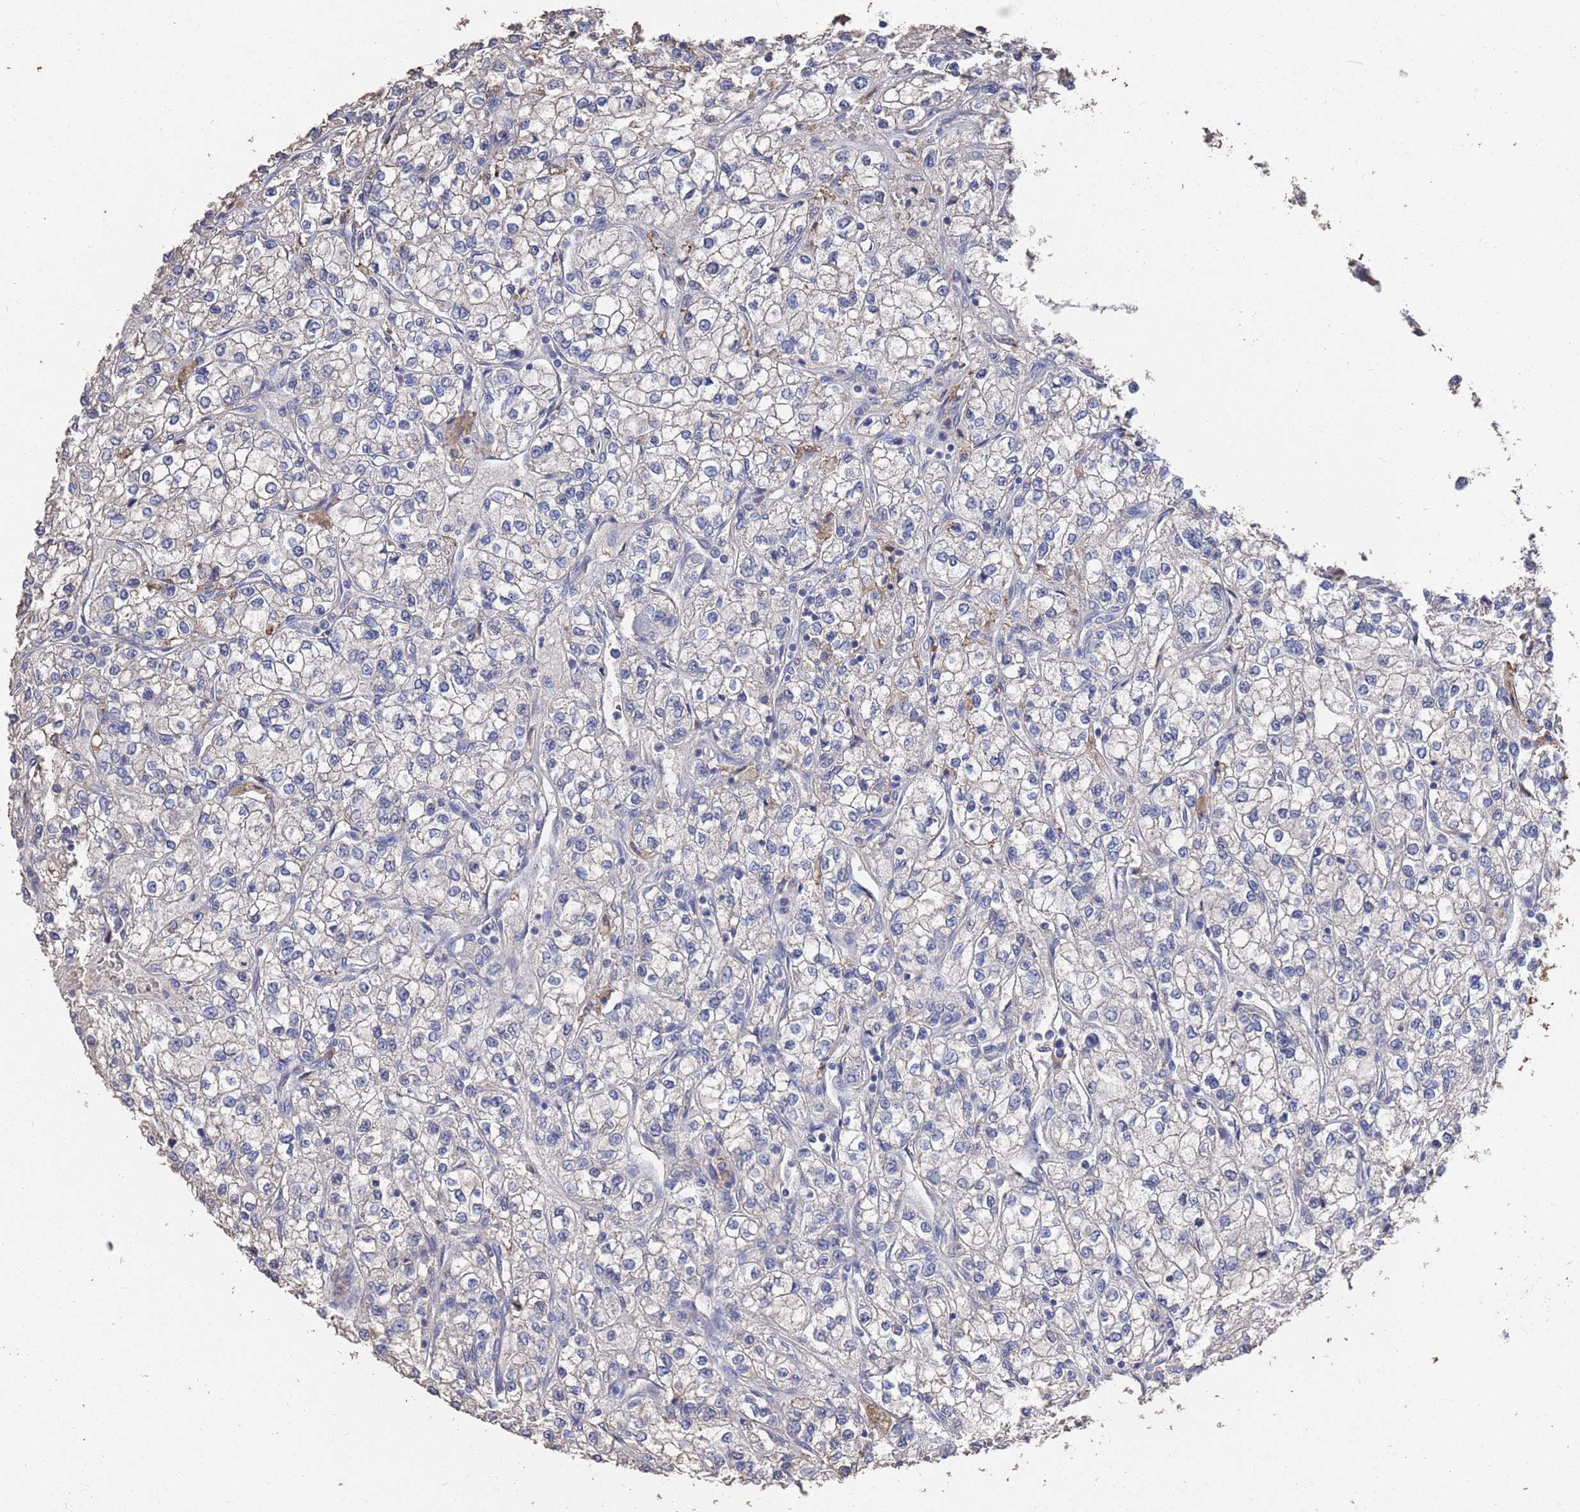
{"staining": {"intensity": "negative", "quantity": "none", "location": "none"}, "tissue": "renal cancer", "cell_type": "Tumor cells", "image_type": "cancer", "snomed": [{"axis": "morphology", "description": "Adenocarcinoma, NOS"}, {"axis": "topography", "description": "Kidney"}], "caption": "Tumor cells show no significant protein staining in renal cancer (adenocarcinoma).", "gene": "BTBD18", "patient": {"sex": "male", "age": 80}}